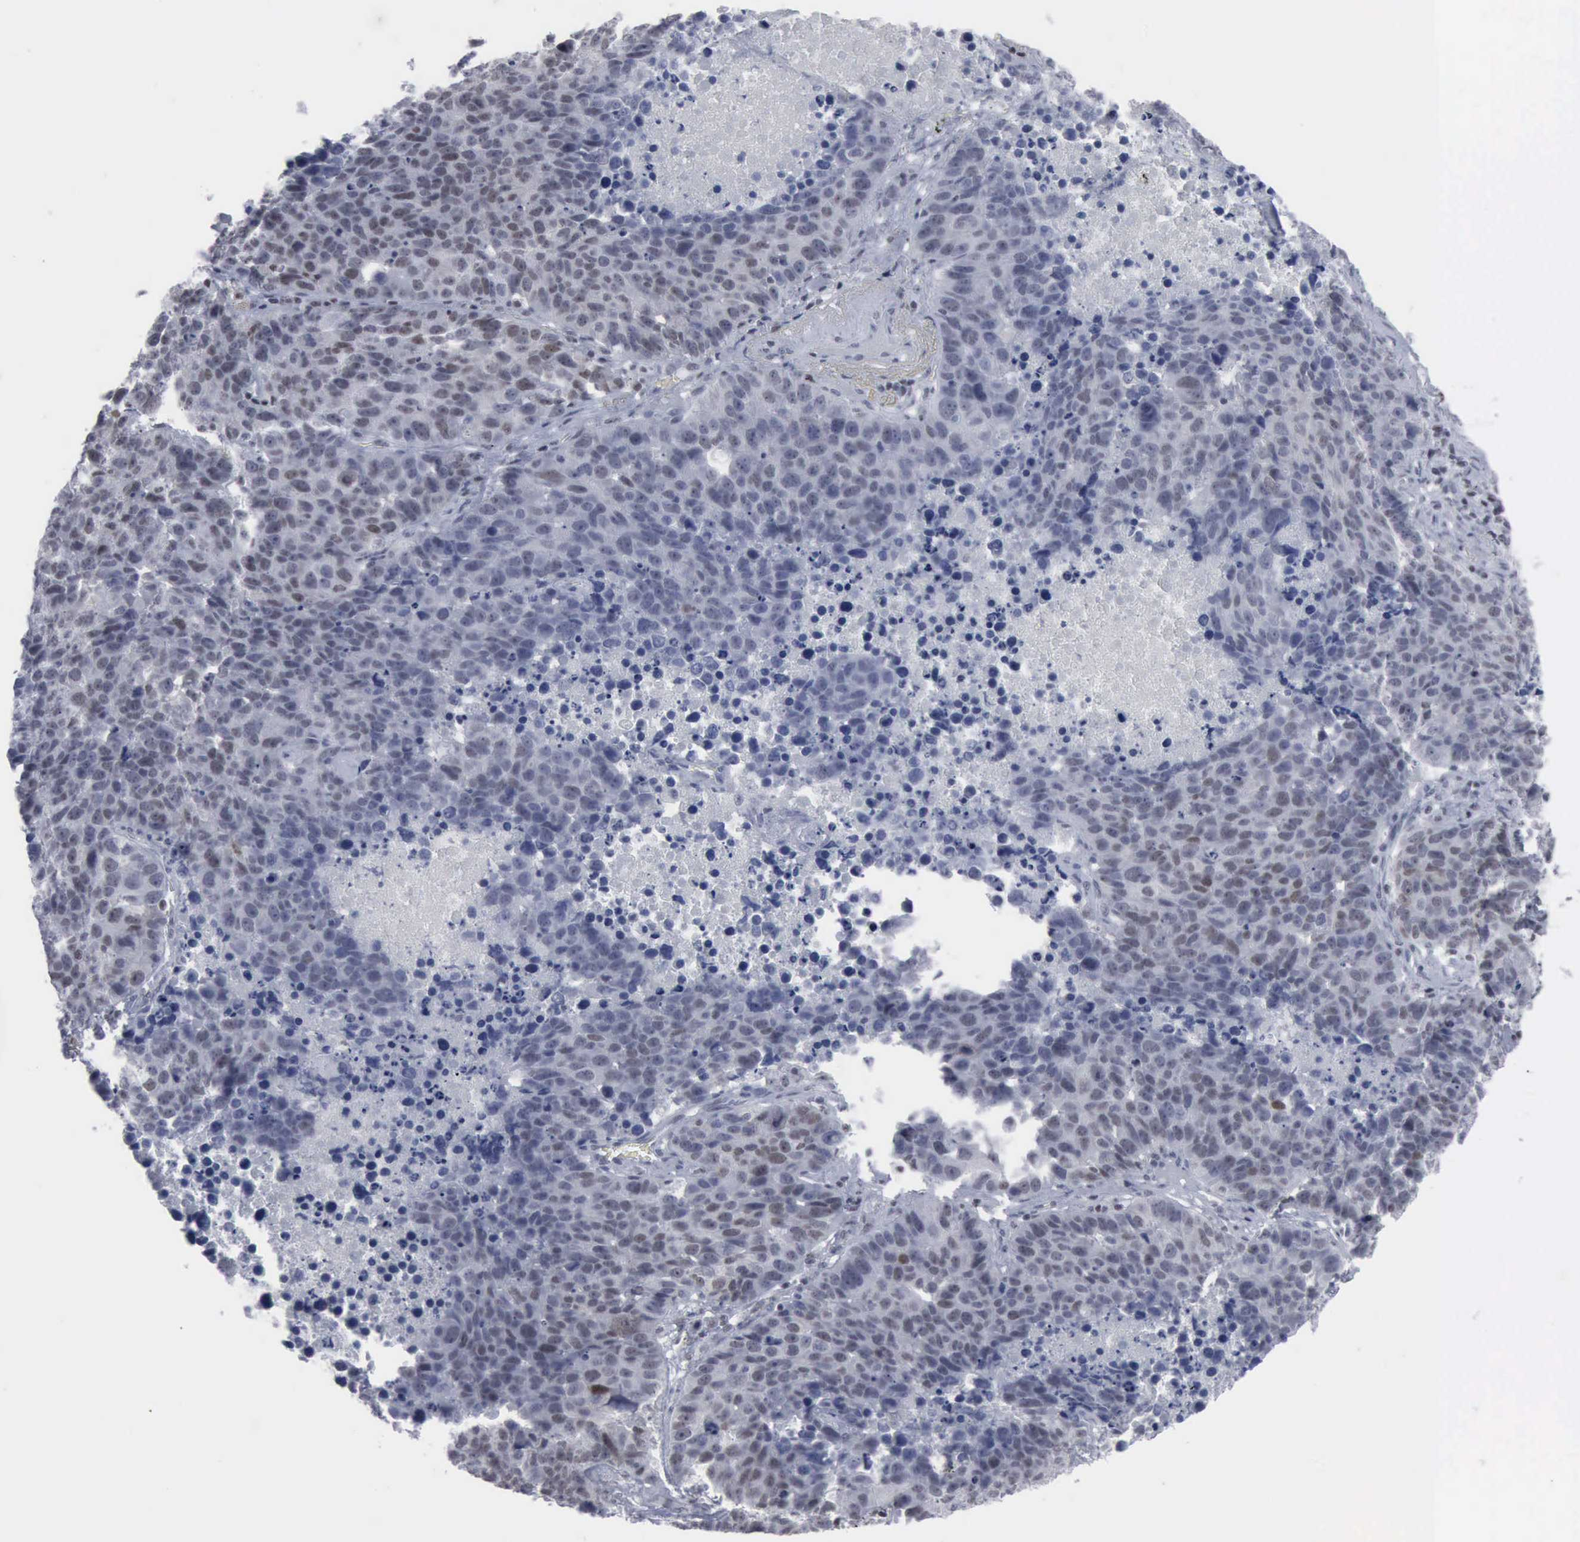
{"staining": {"intensity": "weak", "quantity": "25%-75%", "location": "nuclear"}, "tissue": "lung cancer", "cell_type": "Tumor cells", "image_type": "cancer", "snomed": [{"axis": "morphology", "description": "Carcinoid, malignant, NOS"}, {"axis": "topography", "description": "Lung"}], "caption": "Immunohistochemistry (IHC) (DAB) staining of lung cancer (malignant carcinoid) displays weak nuclear protein positivity in about 25%-75% of tumor cells.", "gene": "XPA", "patient": {"sex": "male", "age": 60}}